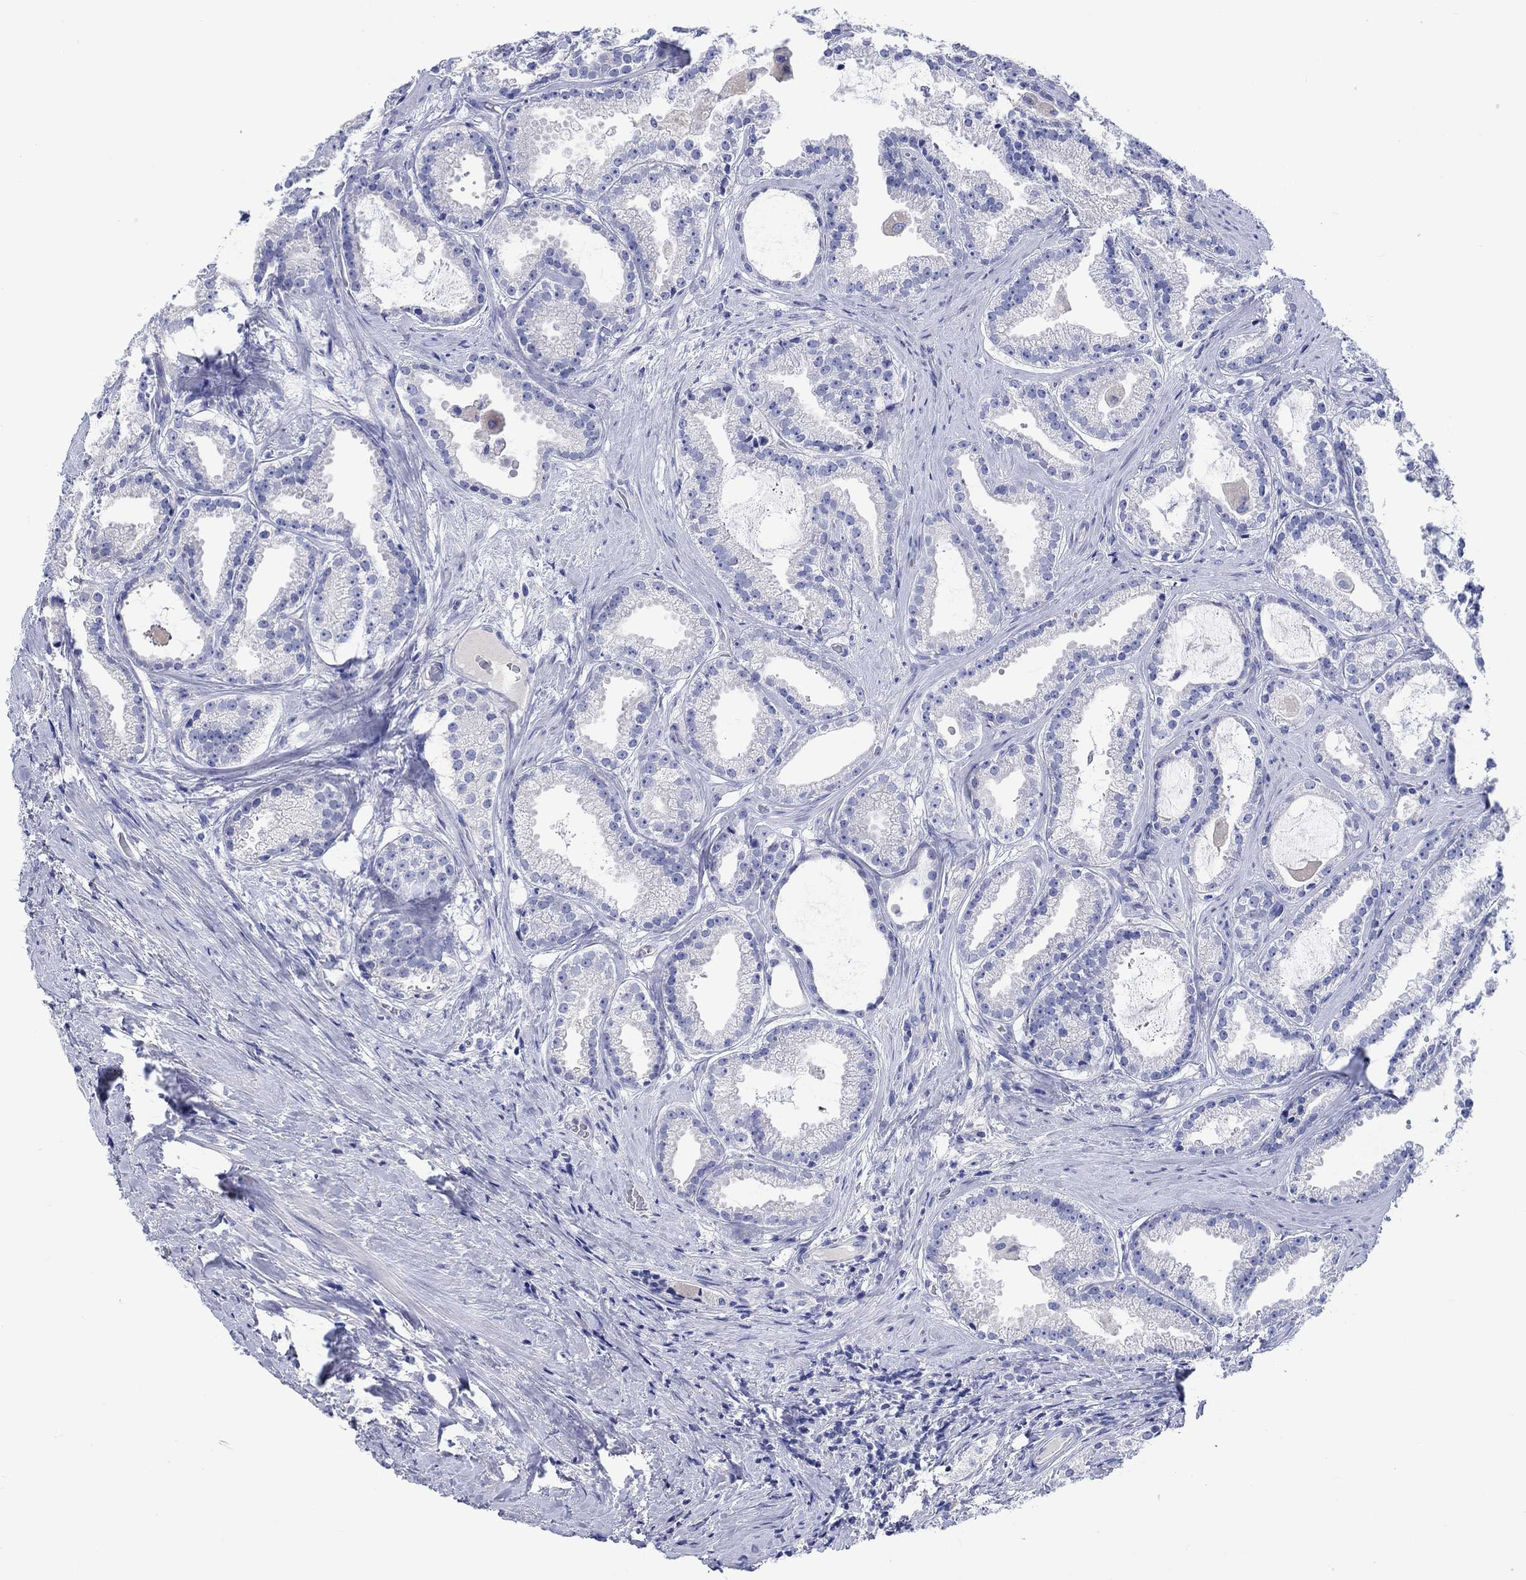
{"staining": {"intensity": "negative", "quantity": "none", "location": "none"}, "tissue": "prostate cancer", "cell_type": "Tumor cells", "image_type": "cancer", "snomed": [{"axis": "morphology", "description": "Adenocarcinoma, NOS"}, {"axis": "morphology", "description": "Adenocarcinoma, High grade"}, {"axis": "topography", "description": "Prostate"}], "caption": "IHC photomicrograph of neoplastic tissue: prostate adenocarcinoma (high-grade) stained with DAB (3,3'-diaminobenzidine) displays no significant protein expression in tumor cells.", "gene": "TOMM20L", "patient": {"sex": "male", "age": 64}}